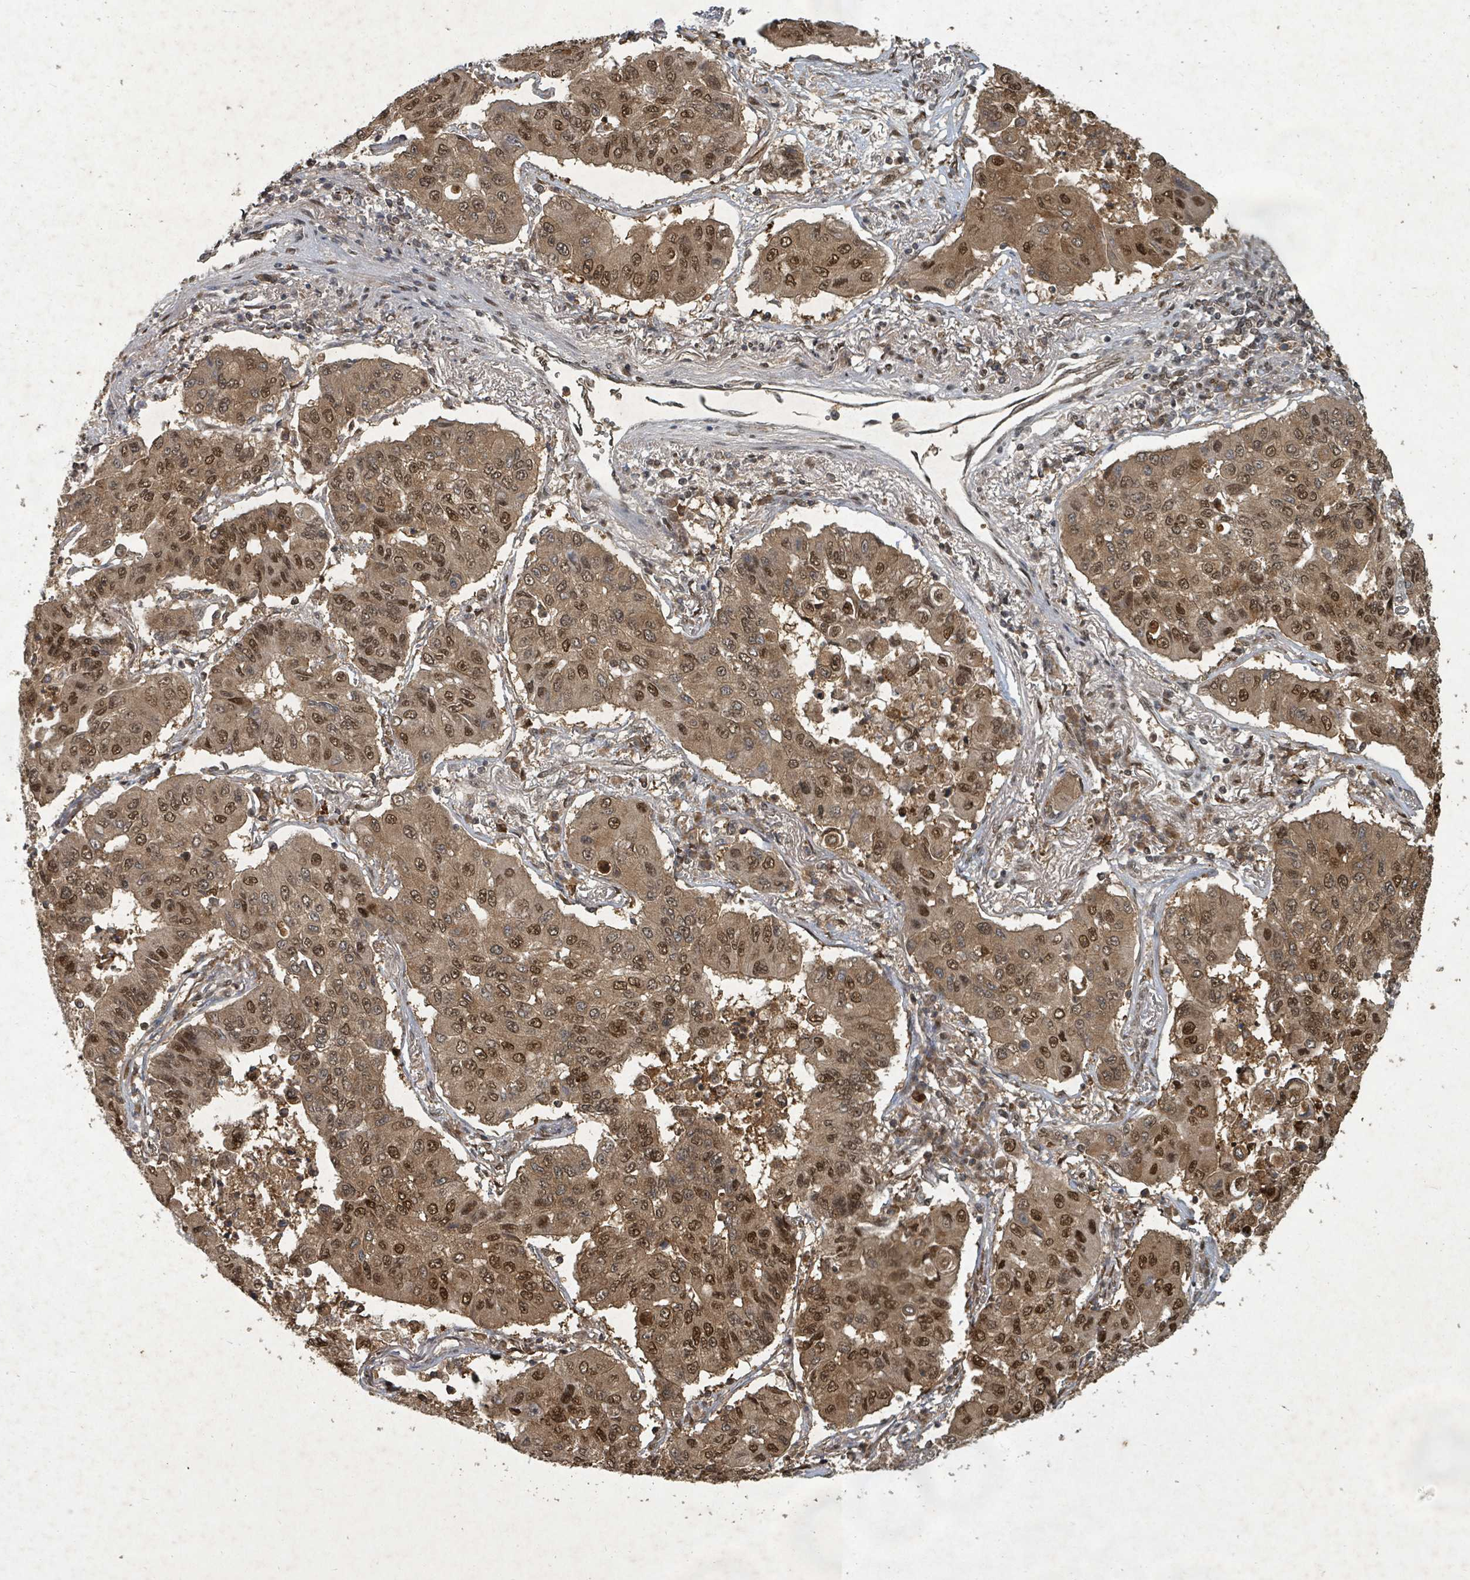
{"staining": {"intensity": "moderate", "quantity": ">75%", "location": "cytoplasmic/membranous,nuclear"}, "tissue": "lung cancer", "cell_type": "Tumor cells", "image_type": "cancer", "snomed": [{"axis": "morphology", "description": "Squamous cell carcinoma, NOS"}, {"axis": "topography", "description": "Lung"}], "caption": "Immunohistochemistry histopathology image of neoplastic tissue: human lung squamous cell carcinoma stained using IHC displays medium levels of moderate protein expression localized specifically in the cytoplasmic/membranous and nuclear of tumor cells, appearing as a cytoplasmic/membranous and nuclear brown color.", "gene": "KDM4E", "patient": {"sex": "male", "age": 74}}